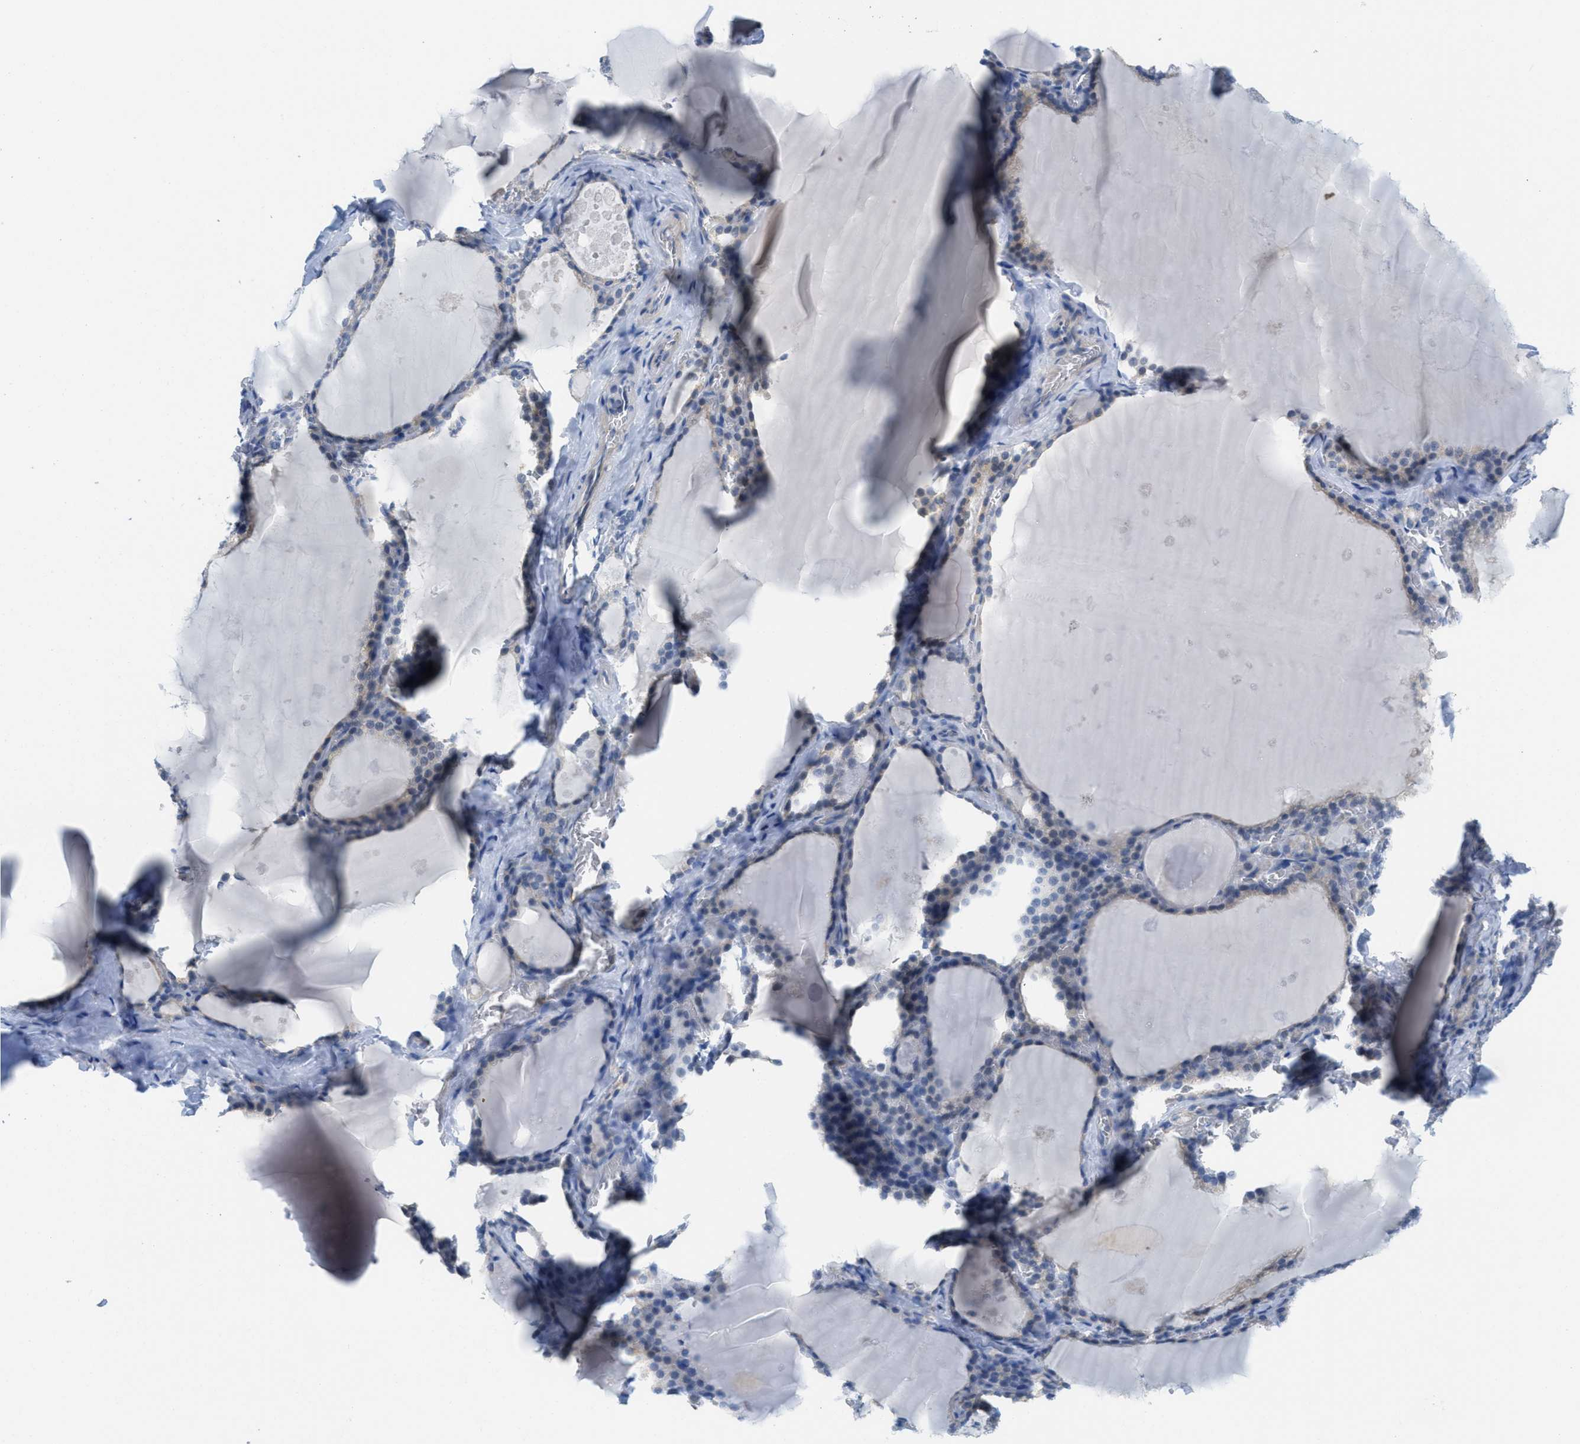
{"staining": {"intensity": "negative", "quantity": "none", "location": "none"}, "tissue": "thyroid gland", "cell_type": "Glandular cells", "image_type": "normal", "snomed": [{"axis": "morphology", "description": "Normal tissue, NOS"}, {"axis": "topography", "description": "Thyroid gland"}], "caption": "Protein analysis of normal thyroid gland displays no significant staining in glandular cells. Brightfield microscopy of IHC stained with DAB (3,3'-diaminobenzidine) (brown) and hematoxylin (blue), captured at high magnification.", "gene": "PTDSS1", "patient": {"sex": "male", "age": 56}}